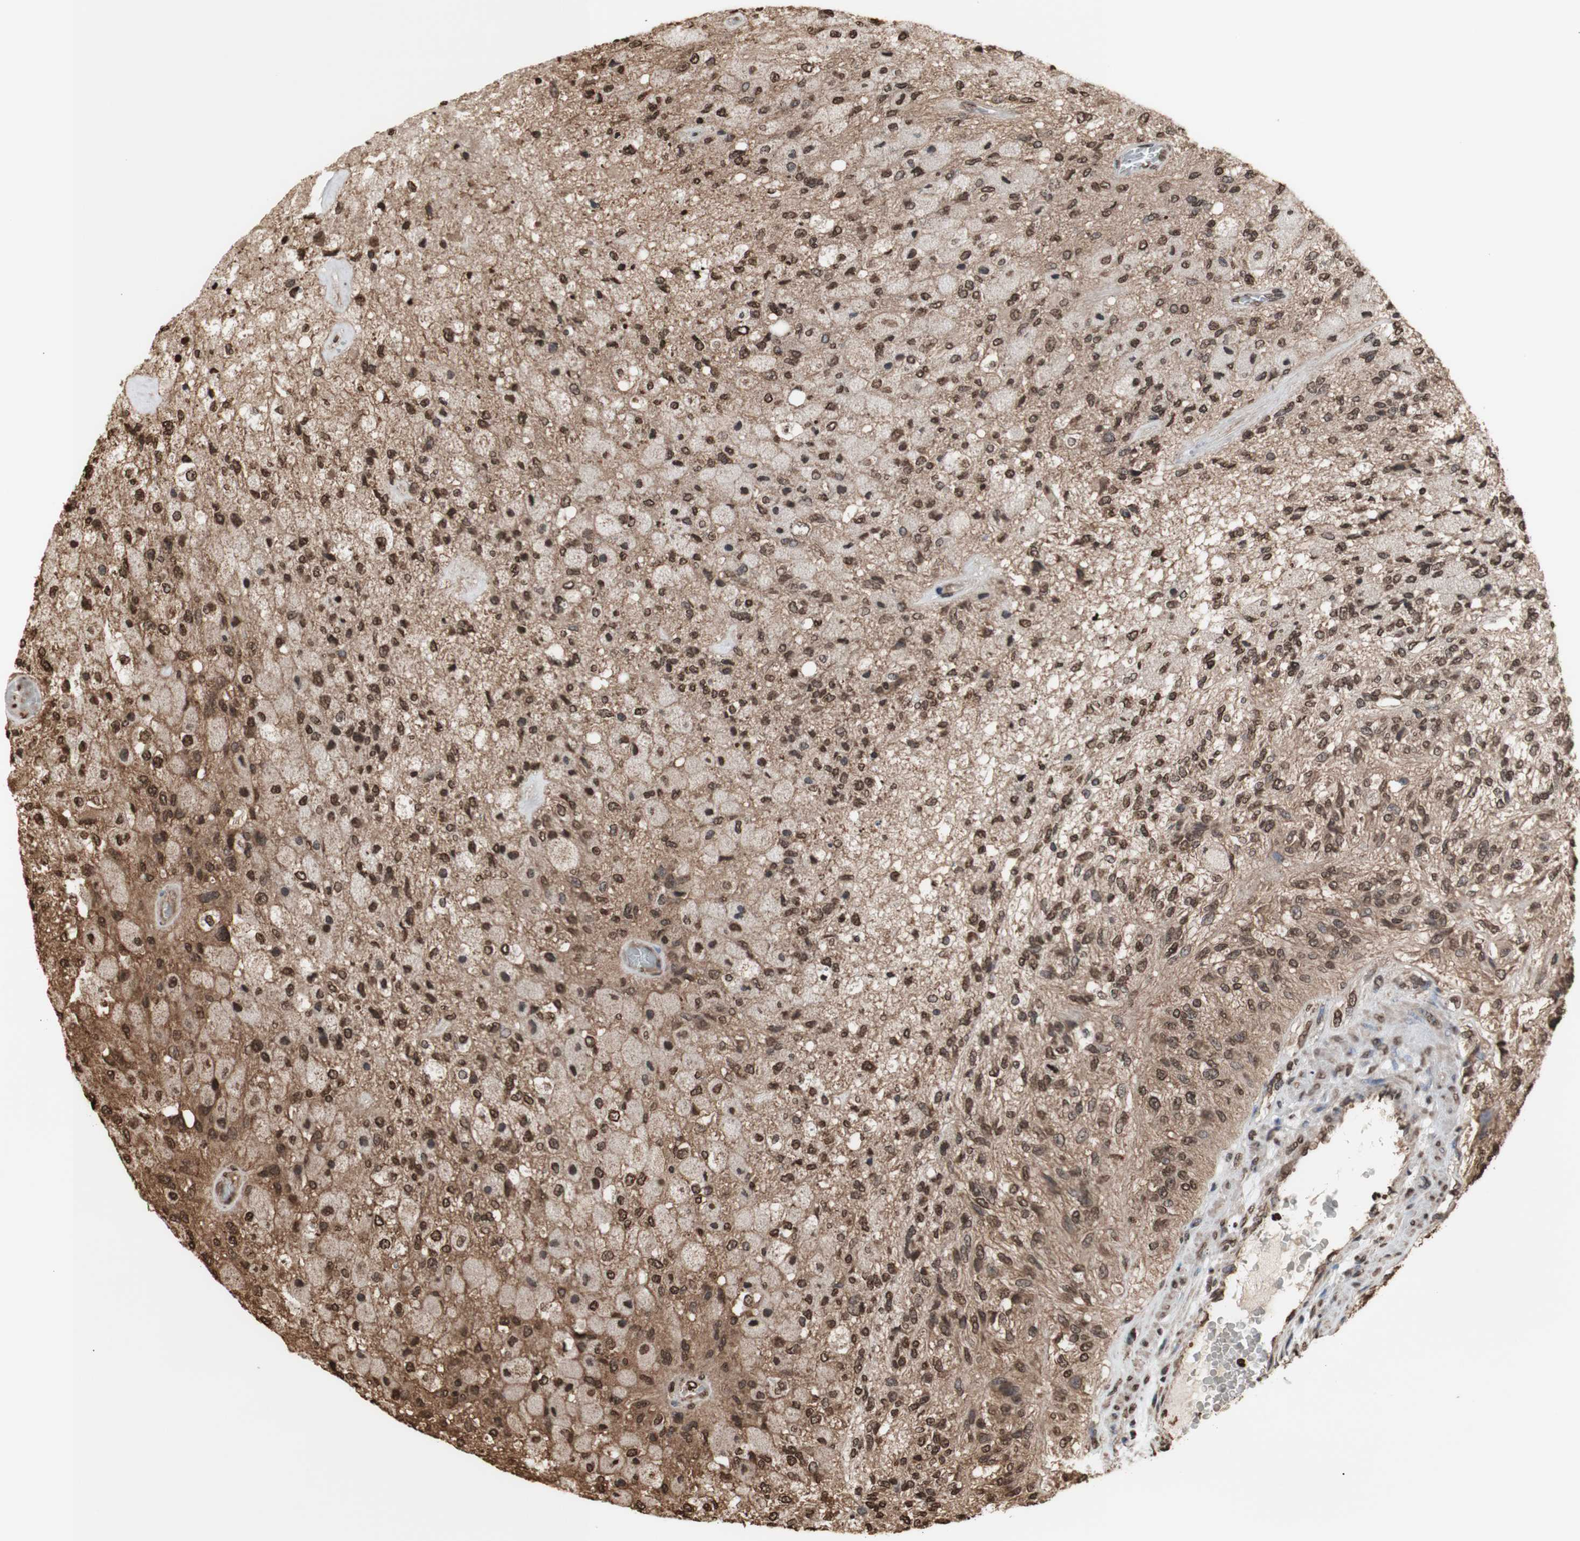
{"staining": {"intensity": "moderate", "quantity": ">75%", "location": "nuclear"}, "tissue": "glioma", "cell_type": "Tumor cells", "image_type": "cancer", "snomed": [{"axis": "morphology", "description": "Normal tissue, NOS"}, {"axis": "morphology", "description": "Glioma, malignant, High grade"}, {"axis": "topography", "description": "Cerebral cortex"}], "caption": "Moderate nuclear expression is identified in approximately >75% of tumor cells in glioma. The staining is performed using DAB brown chromogen to label protein expression. The nuclei are counter-stained blue using hematoxylin.", "gene": "SNAI2", "patient": {"sex": "male", "age": 77}}